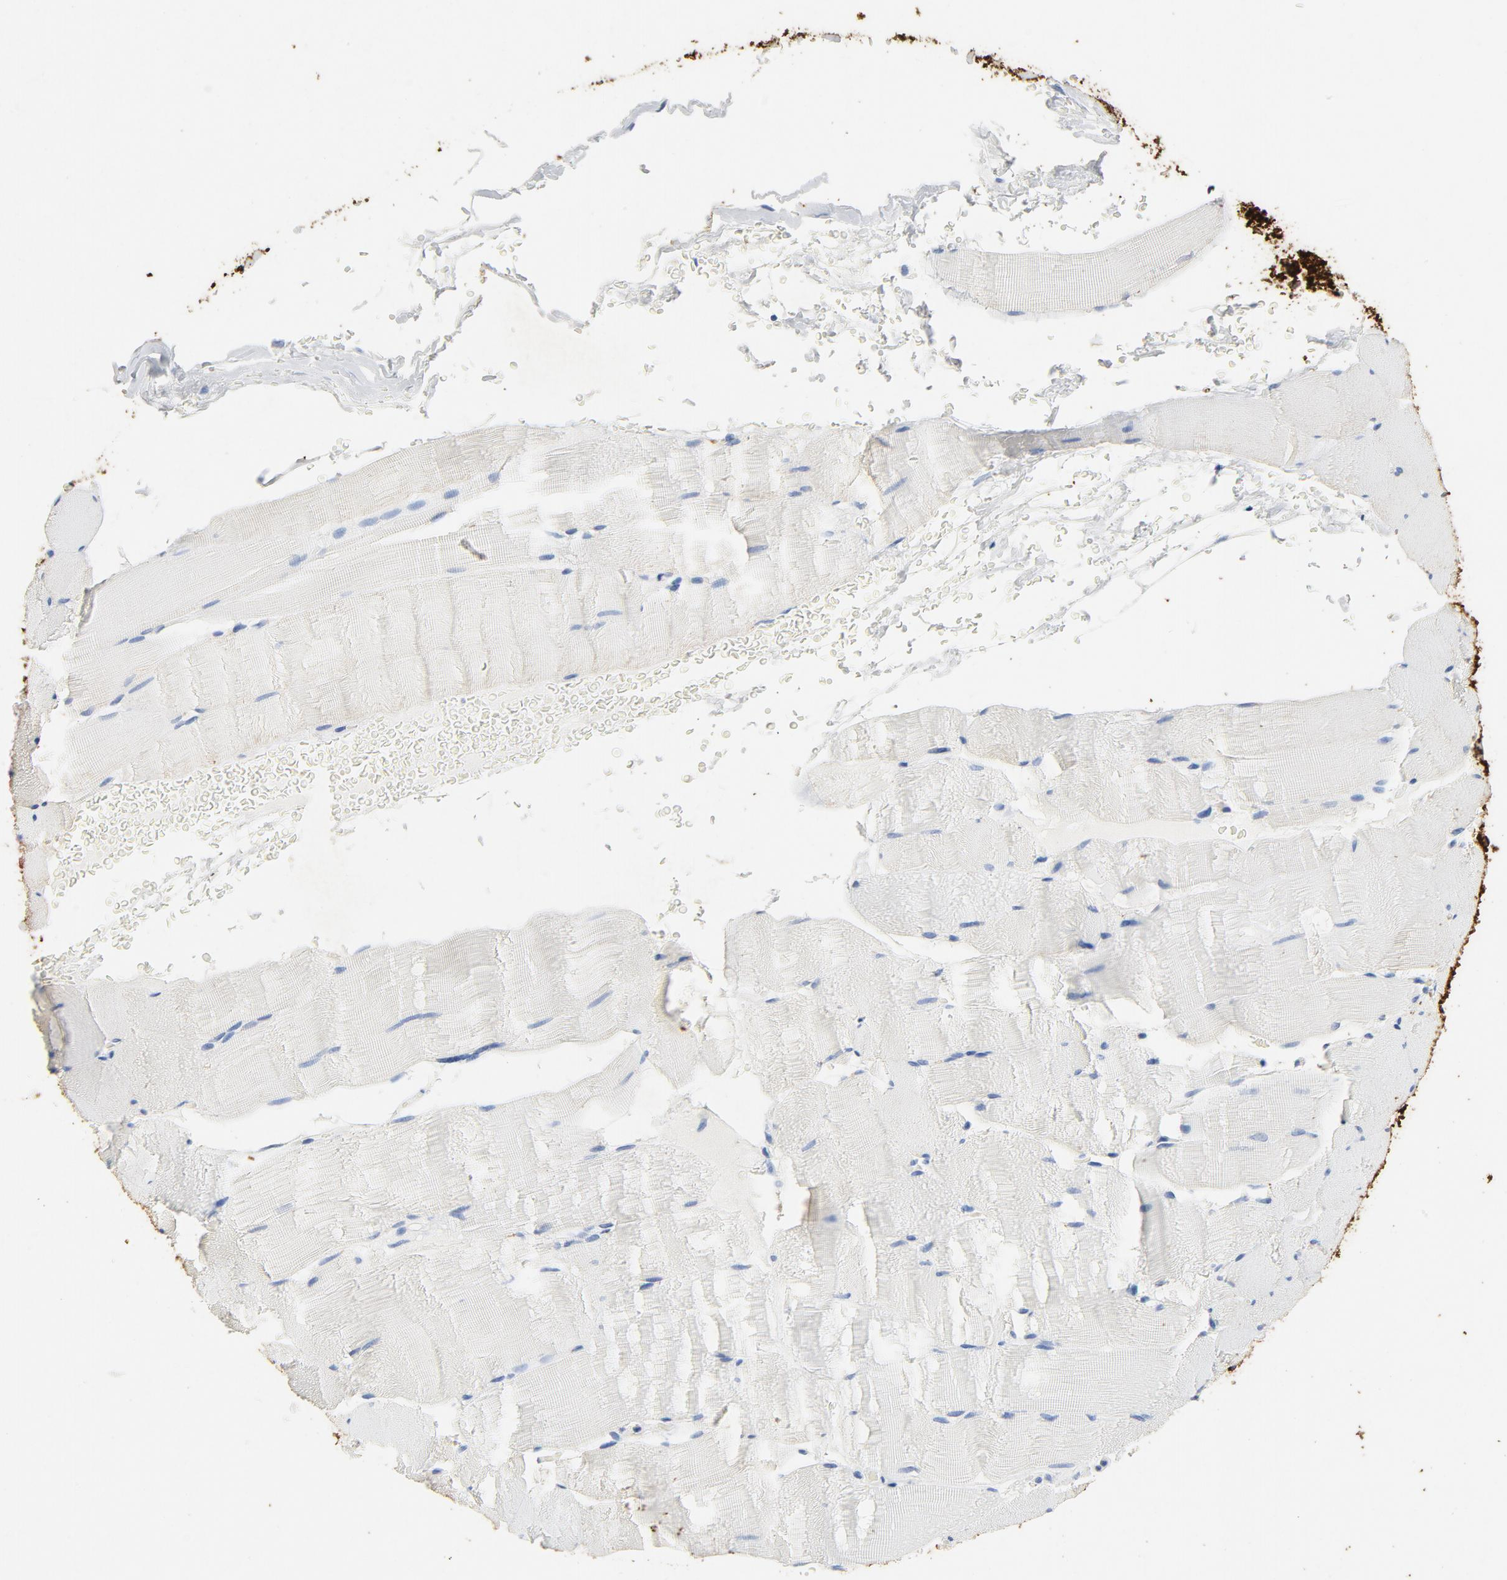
{"staining": {"intensity": "negative", "quantity": "none", "location": "none"}, "tissue": "skeletal muscle", "cell_type": "Myocytes", "image_type": "normal", "snomed": [{"axis": "morphology", "description": "Normal tissue, NOS"}, {"axis": "topography", "description": "Skeletal muscle"}], "caption": "Immunohistochemistry (IHC) image of normal skeletal muscle stained for a protein (brown), which exhibits no expression in myocytes.", "gene": "PTPRB", "patient": {"sex": "male", "age": 62}}